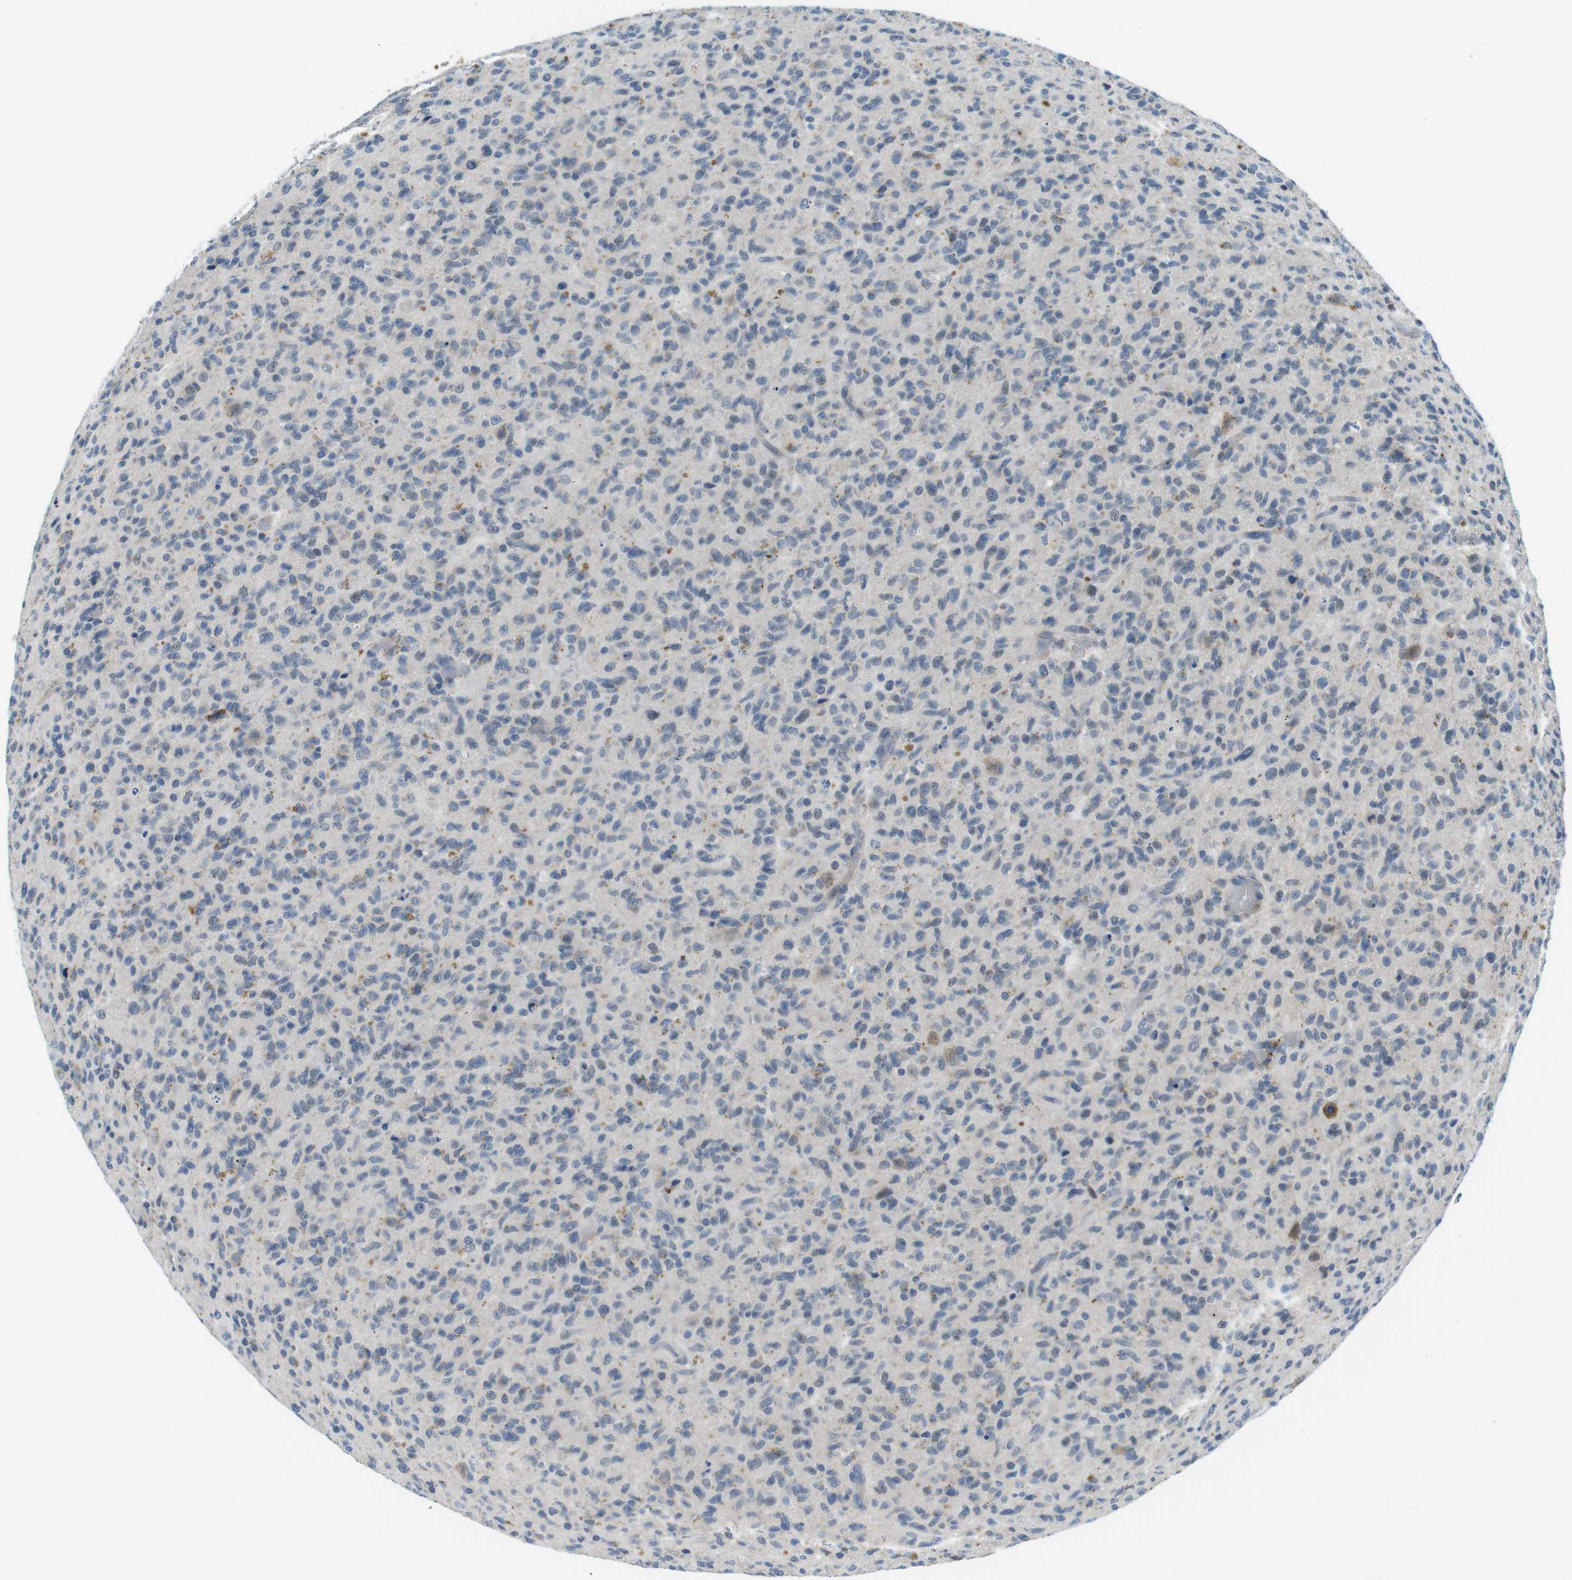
{"staining": {"intensity": "negative", "quantity": "none", "location": "none"}, "tissue": "glioma", "cell_type": "Tumor cells", "image_type": "cancer", "snomed": [{"axis": "morphology", "description": "Glioma, malignant, High grade"}, {"axis": "topography", "description": "Brain"}], "caption": "Photomicrograph shows no protein expression in tumor cells of glioma tissue.", "gene": "WSCD1", "patient": {"sex": "male", "age": 71}}